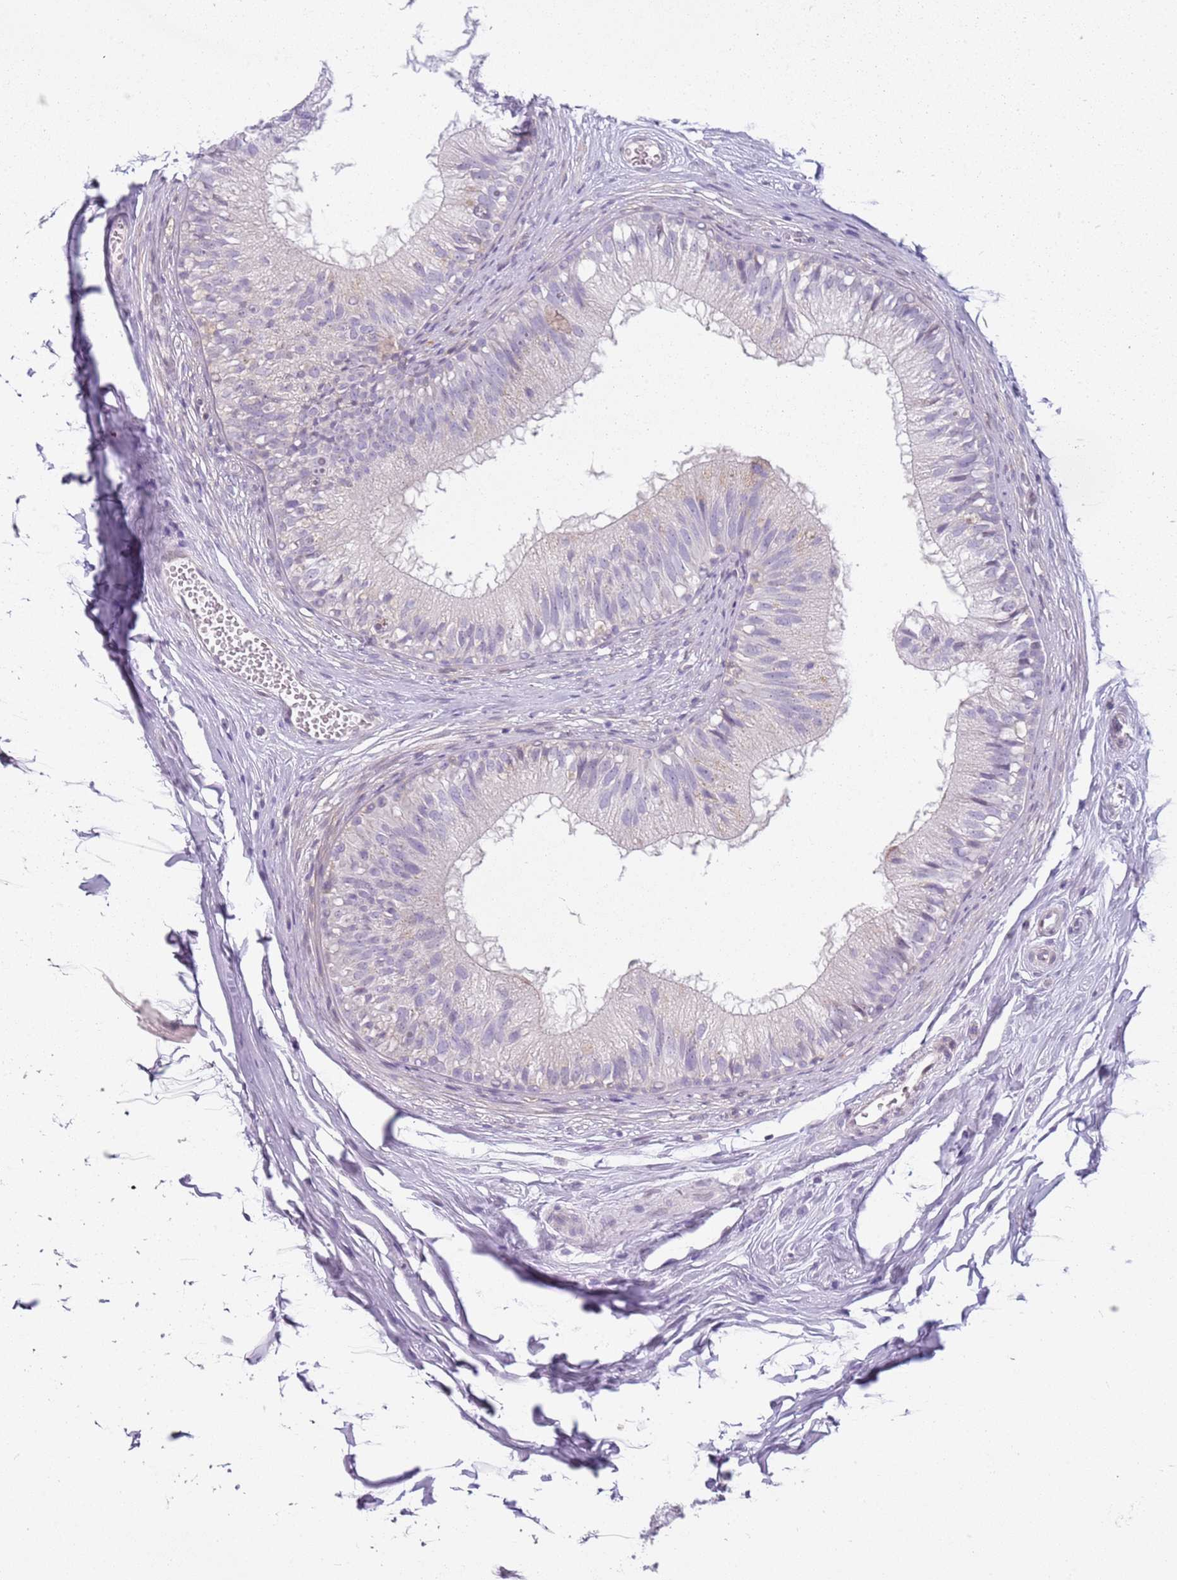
{"staining": {"intensity": "negative", "quantity": "none", "location": "none"}, "tissue": "epididymis", "cell_type": "Glandular cells", "image_type": "normal", "snomed": [{"axis": "morphology", "description": "Normal tissue, NOS"}, {"axis": "morphology", "description": "Seminoma in situ"}, {"axis": "topography", "description": "Testis"}, {"axis": "topography", "description": "Epididymis"}], "caption": "DAB immunohistochemical staining of unremarkable human epididymis reveals no significant staining in glandular cells.", "gene": "DEFB116", "patient": {"sex": "male", "age": 28}}